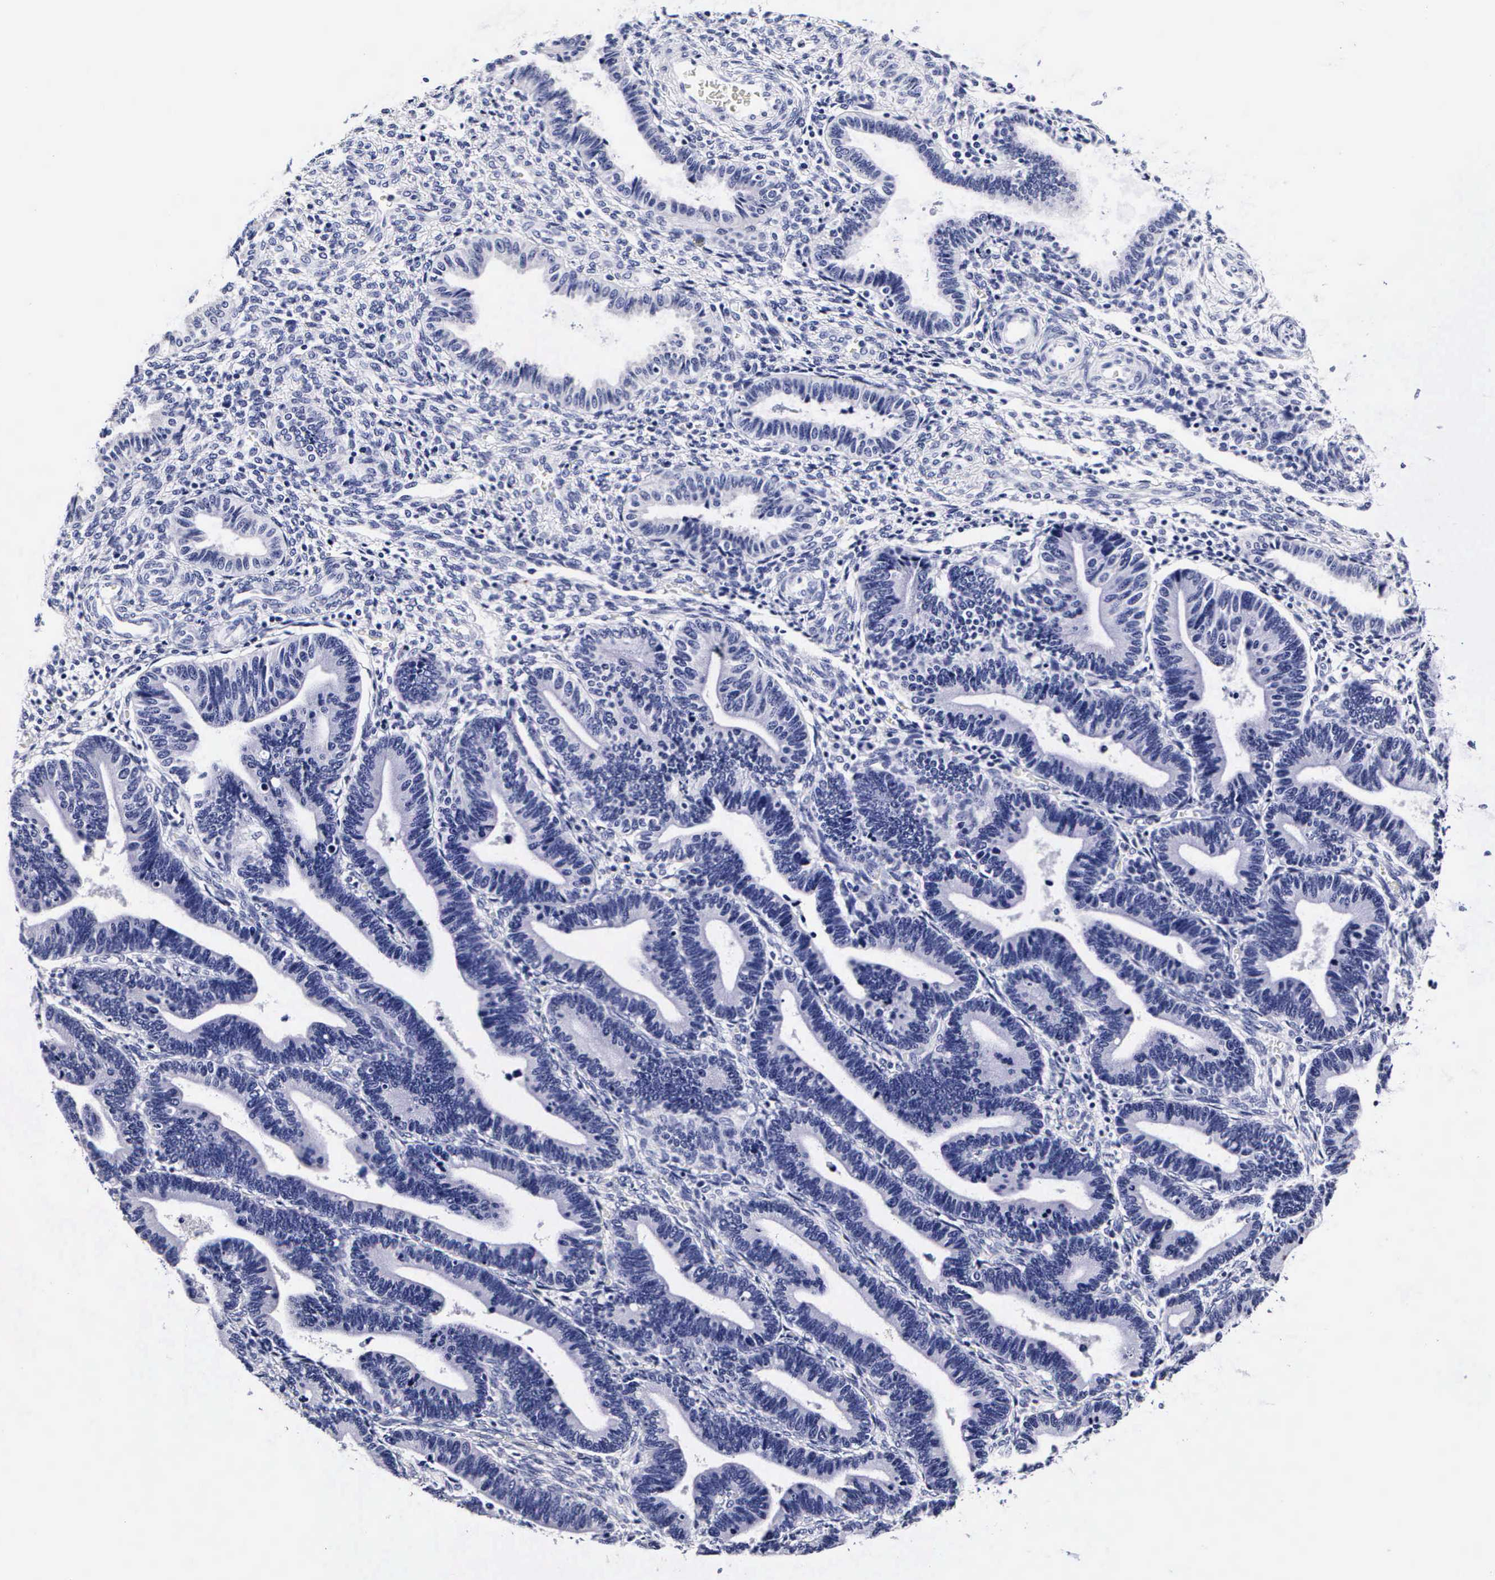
{"staining": {"intensity": "negative", "quantity": "none", "location": "none"}, "tissue": "endometrium", "cell_type": "Cells in endometrial stroma", "image_type": "normal", "snomed": [{"axis": "morphology", "description": "Normal tissue, NOS"}, {"axis": "topography", "description": "Endometrium"}], "caption": "High magnification brightfield microscopy of benign endometrium stained with DAB (3,3'-diaminobenzidine) (brown) and counterstained with hematoxylin (blue): cells in endometrial stroma show no significant positivity.", "gene": "RNASE6", "patient": {"sex": "female", "age": 36}}